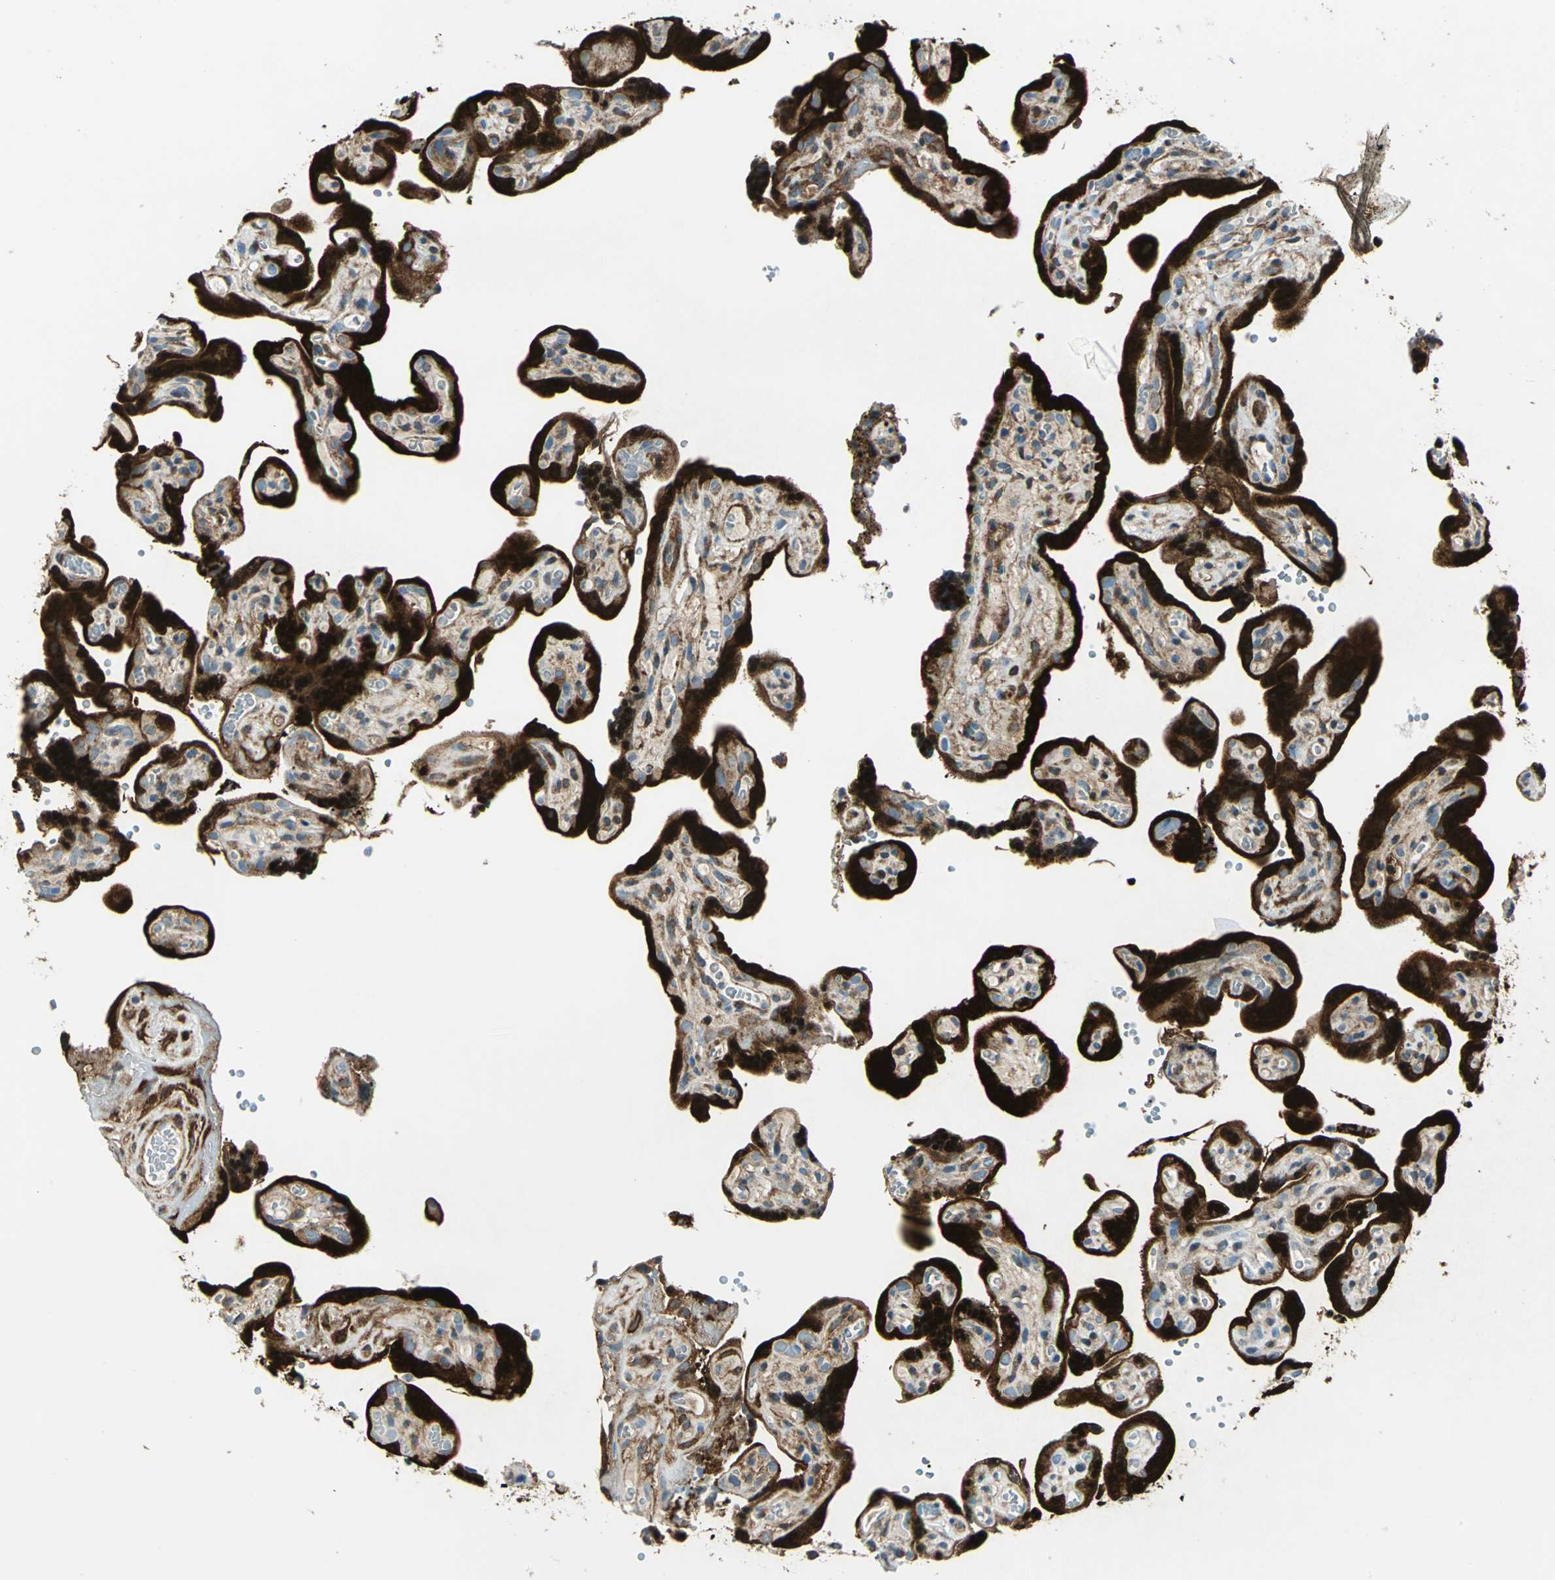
{"staining": {"intensity": "strong", "quantity": ">75%", "location": "cytoplasmic/membranous"}, "tissue": "placenta", "cell_type": "Decidual cells", "image_type": "normal", "snomed": [{"axis": "morphology", "description": "Normal tissue, NOS"}, {"axis": "topography", "description": "Placenta"}], "caption": "An IHC micrograph of benign tissue is shown. Protein staining in brown shows strong cytoplasmic/membranous positivity in placenta within decidual cells.", "gene": "HSPB1", "patient": {"sex": "female", "age": 30}}